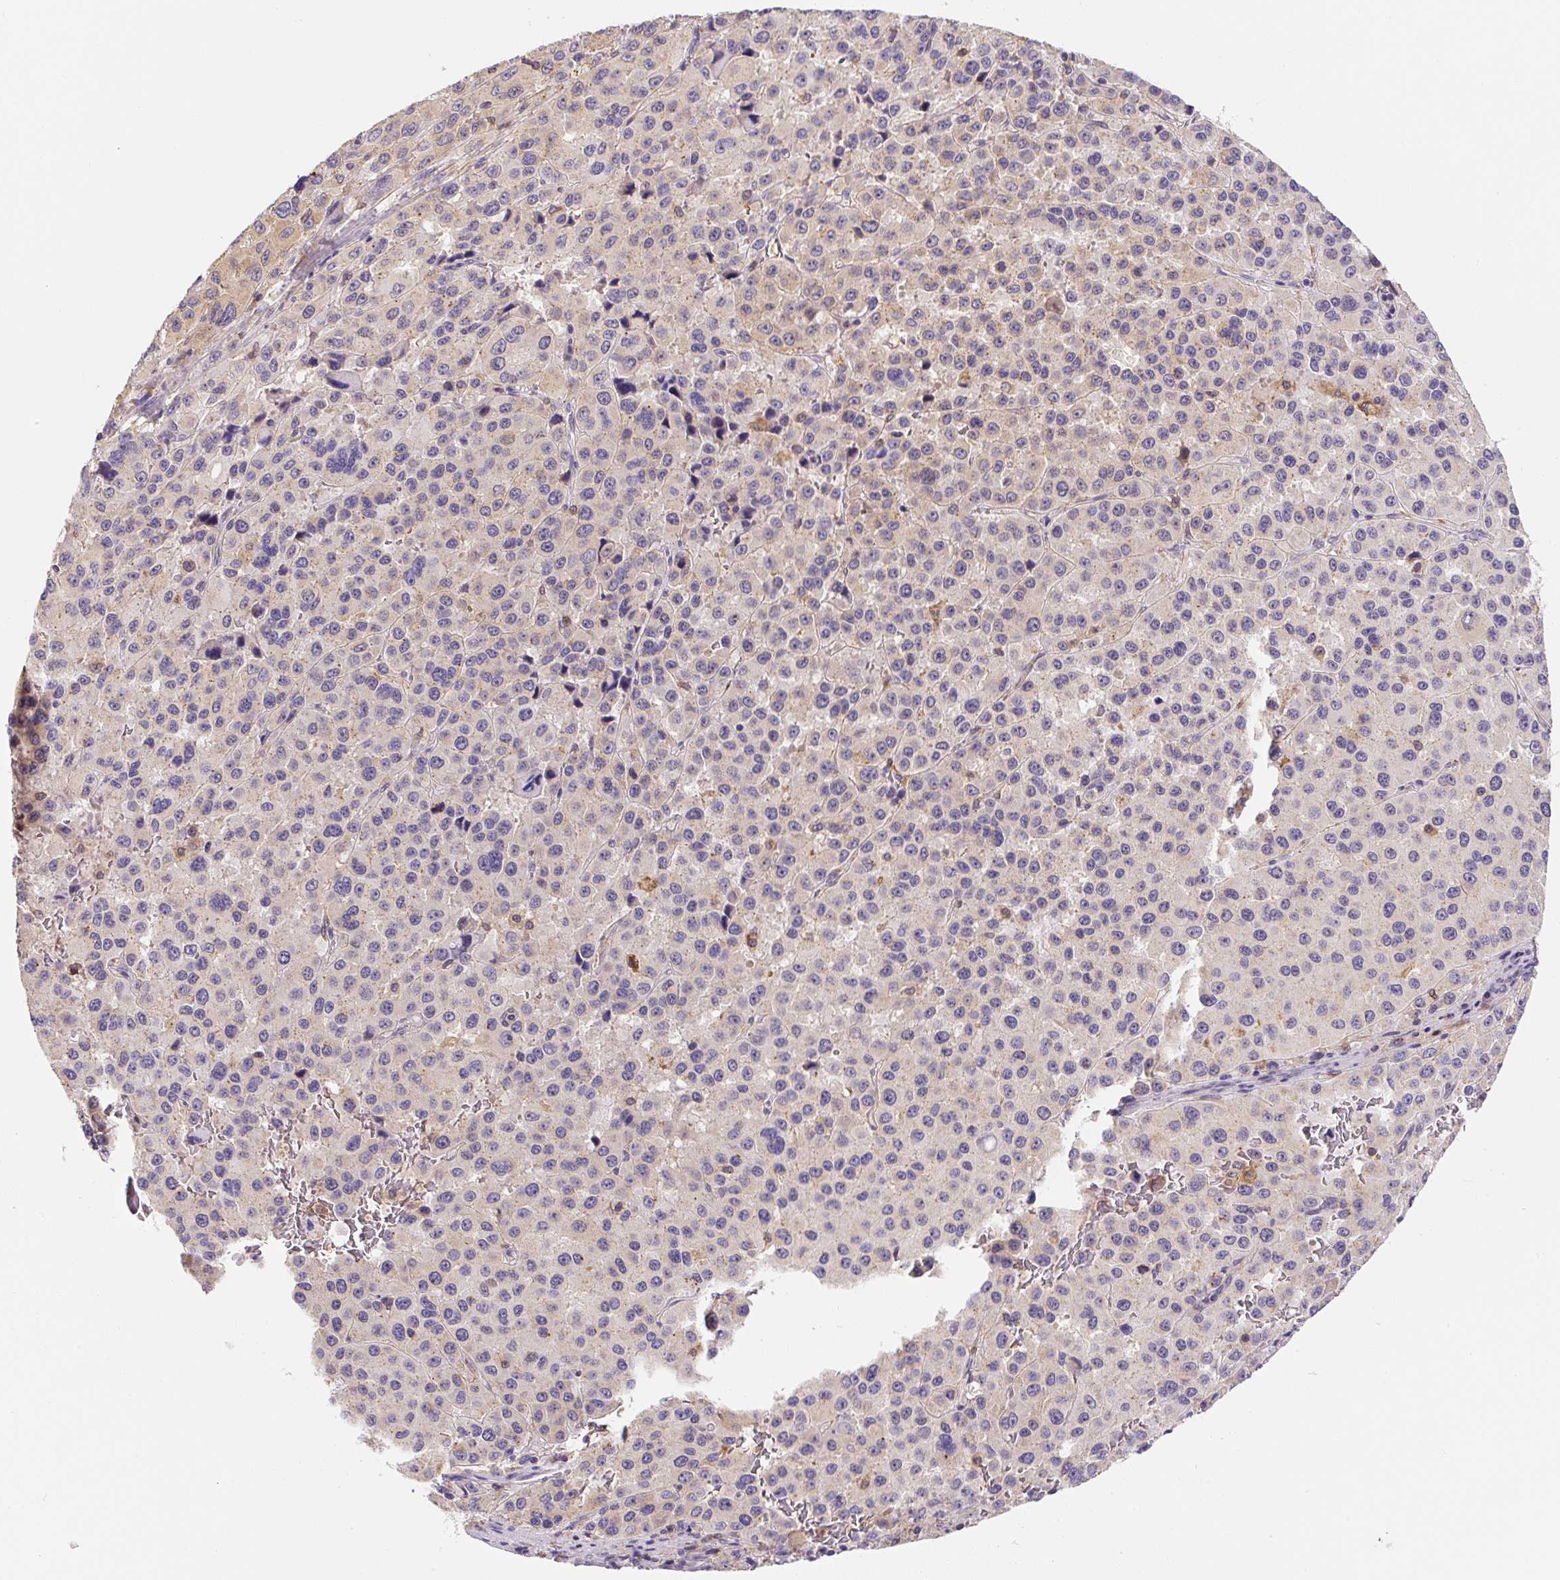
{"staining": {"intensity": "weak", "quantity": "25%-75%", "location": "cytoplasmic/membranous"}, "tissue": "melanoma", "cell_type": "Tumor cells", "image_type": "cancer", "snomed": [{"axis": "morphology", "description": "Malignant melanoma, Metastatic site"}, {"axis": "topography", "description": "Lymph node"}], "caption": "Immunohistochemical staining of melanoma shows weak cytoplasmic/membranous protein staining in approximately 25%-75% of tumor cells.", "gene": "PLA2G4A", "patient": {"sex": "female", "age": 65}}